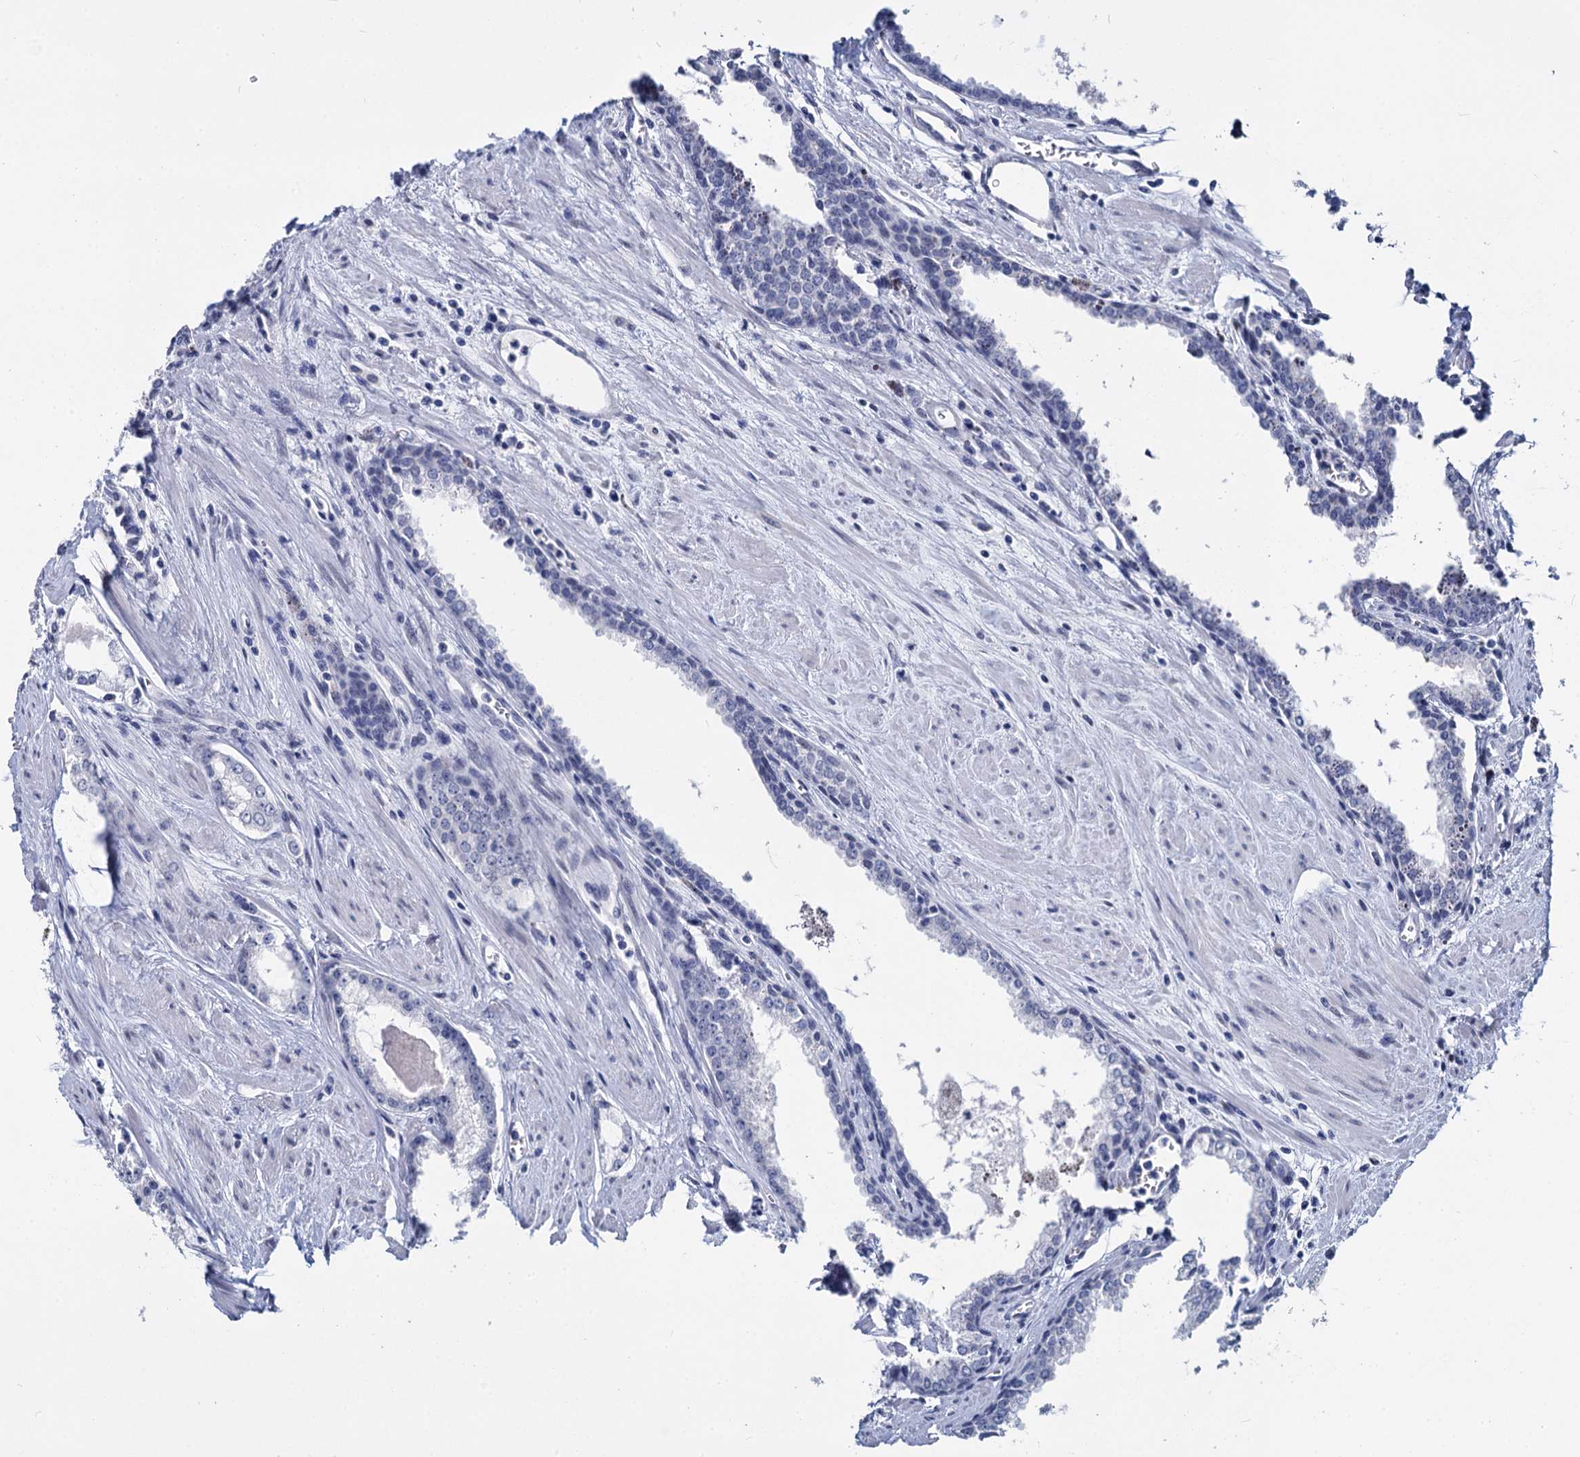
{"staining": {"intensity": "negative", "quantity": "none", "location": "none"}, "tissue": "prostate cancer", "cell_type": "Tumor cells", "image_type": "cancer", "snomed": [{"axis": "morphology", "description": "Adenocarcinoma, Low grade"}, {"axis": "topography", "description": "Prostate and seminal vesicle, NOS"}], "caption": "Immunohistochemical staining of human prostate low-grade adenocarcinoma demonstrates no significant positivity in tumor cells.", "gene": "MAGEA4", "patient": {"sex": "male", "age": 60}}